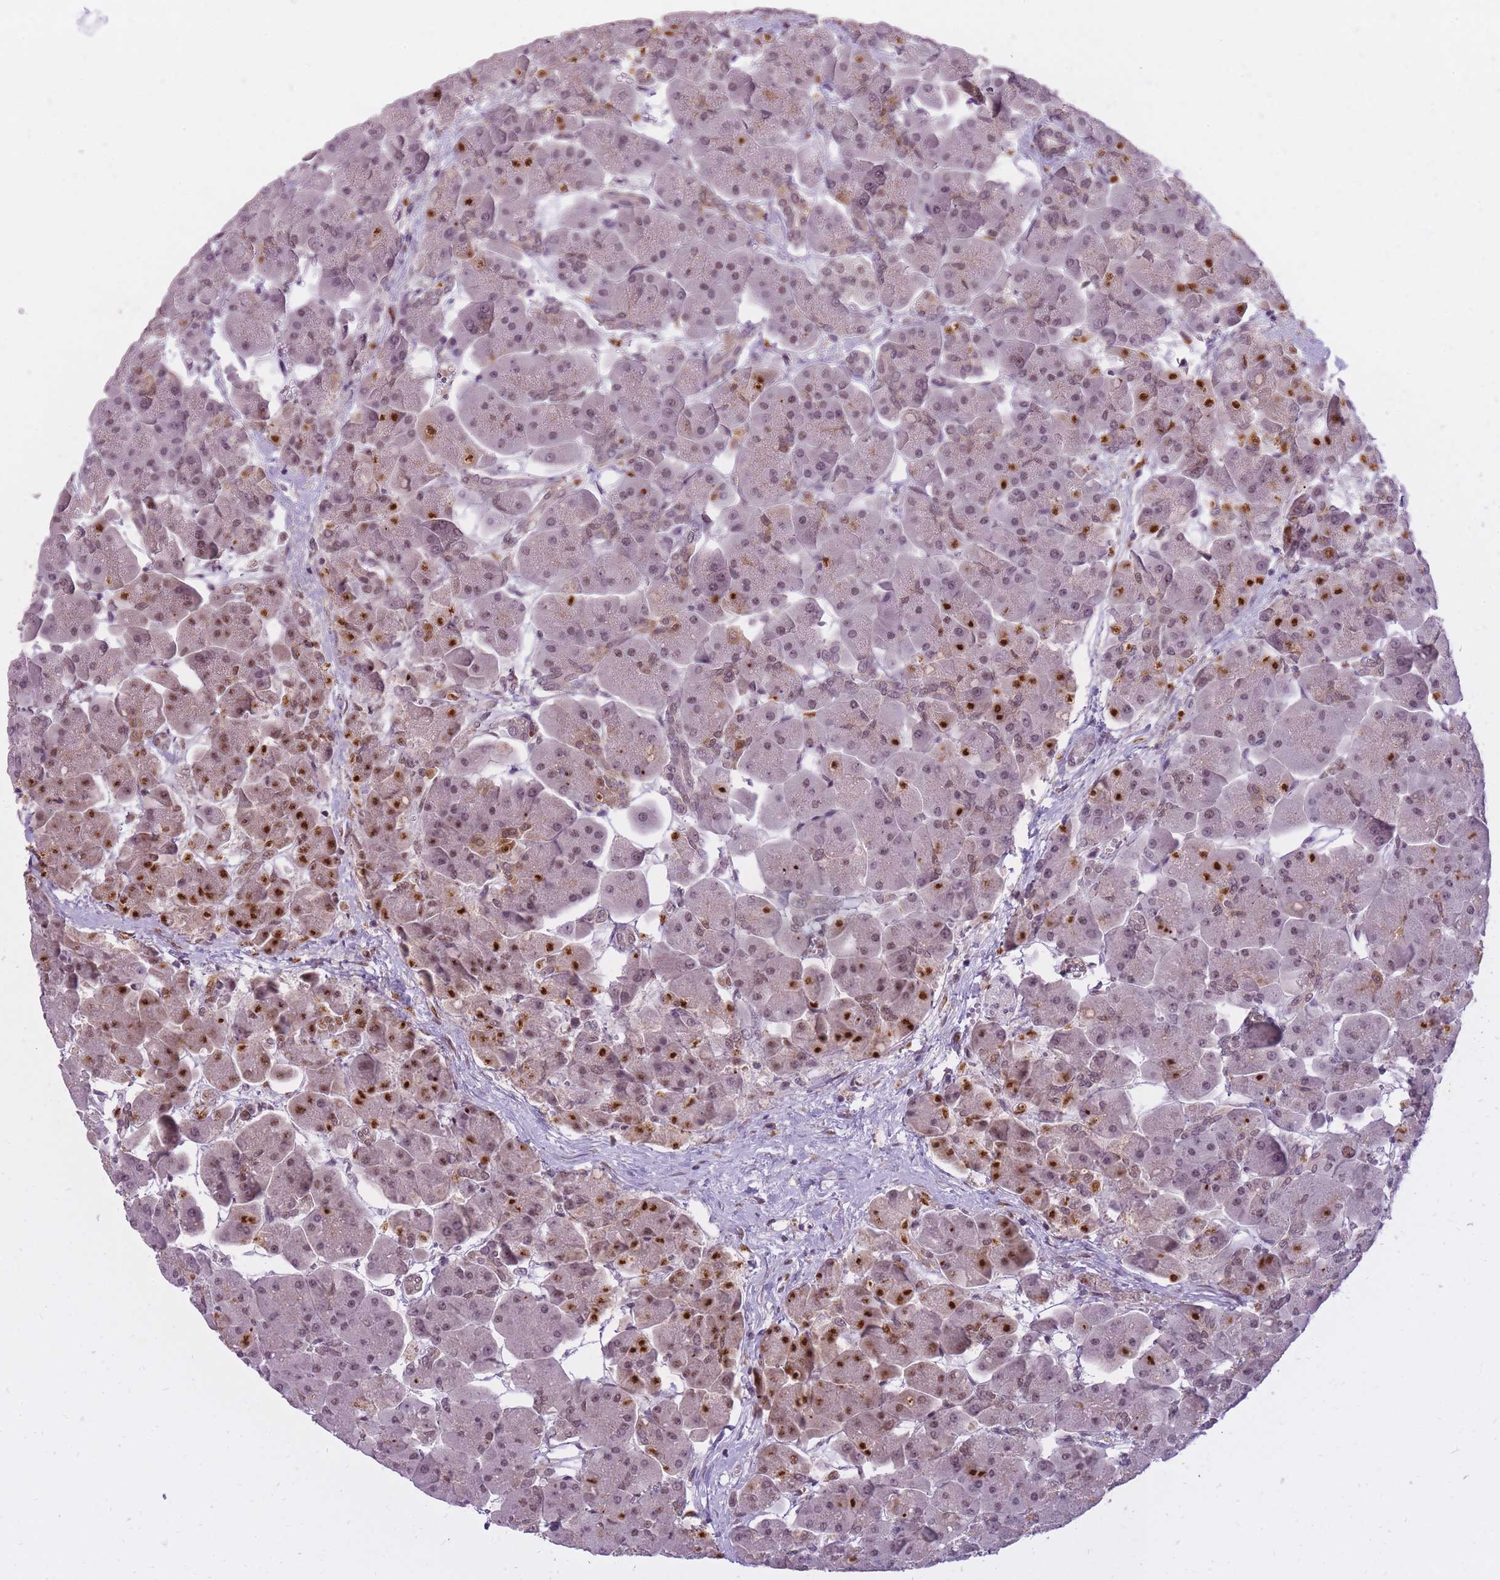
{"staining": {"intensity": "moderate", "quantity": "25%-75%", "location": "cytoplasmic/membranous,nuclear"}, "tissue": "pancreas", "cell_type": "Exocrine glandular cells", "image_type": "normal", "snomed": [{"axis": "morphology", "description": "Normal tissue, NOS"}, {"axis": "topography", "description": "Pancreas"}], "caption": "Immunohistochemistry of unremarkable human pancreas reveals medium levels of moderate cytoplasmic/membranous,nuclear staining in approximately 25%-75% of exocrine glandular cells.", "gene": "TIGD1", "patient": {"sex": "male", "age": 66}}